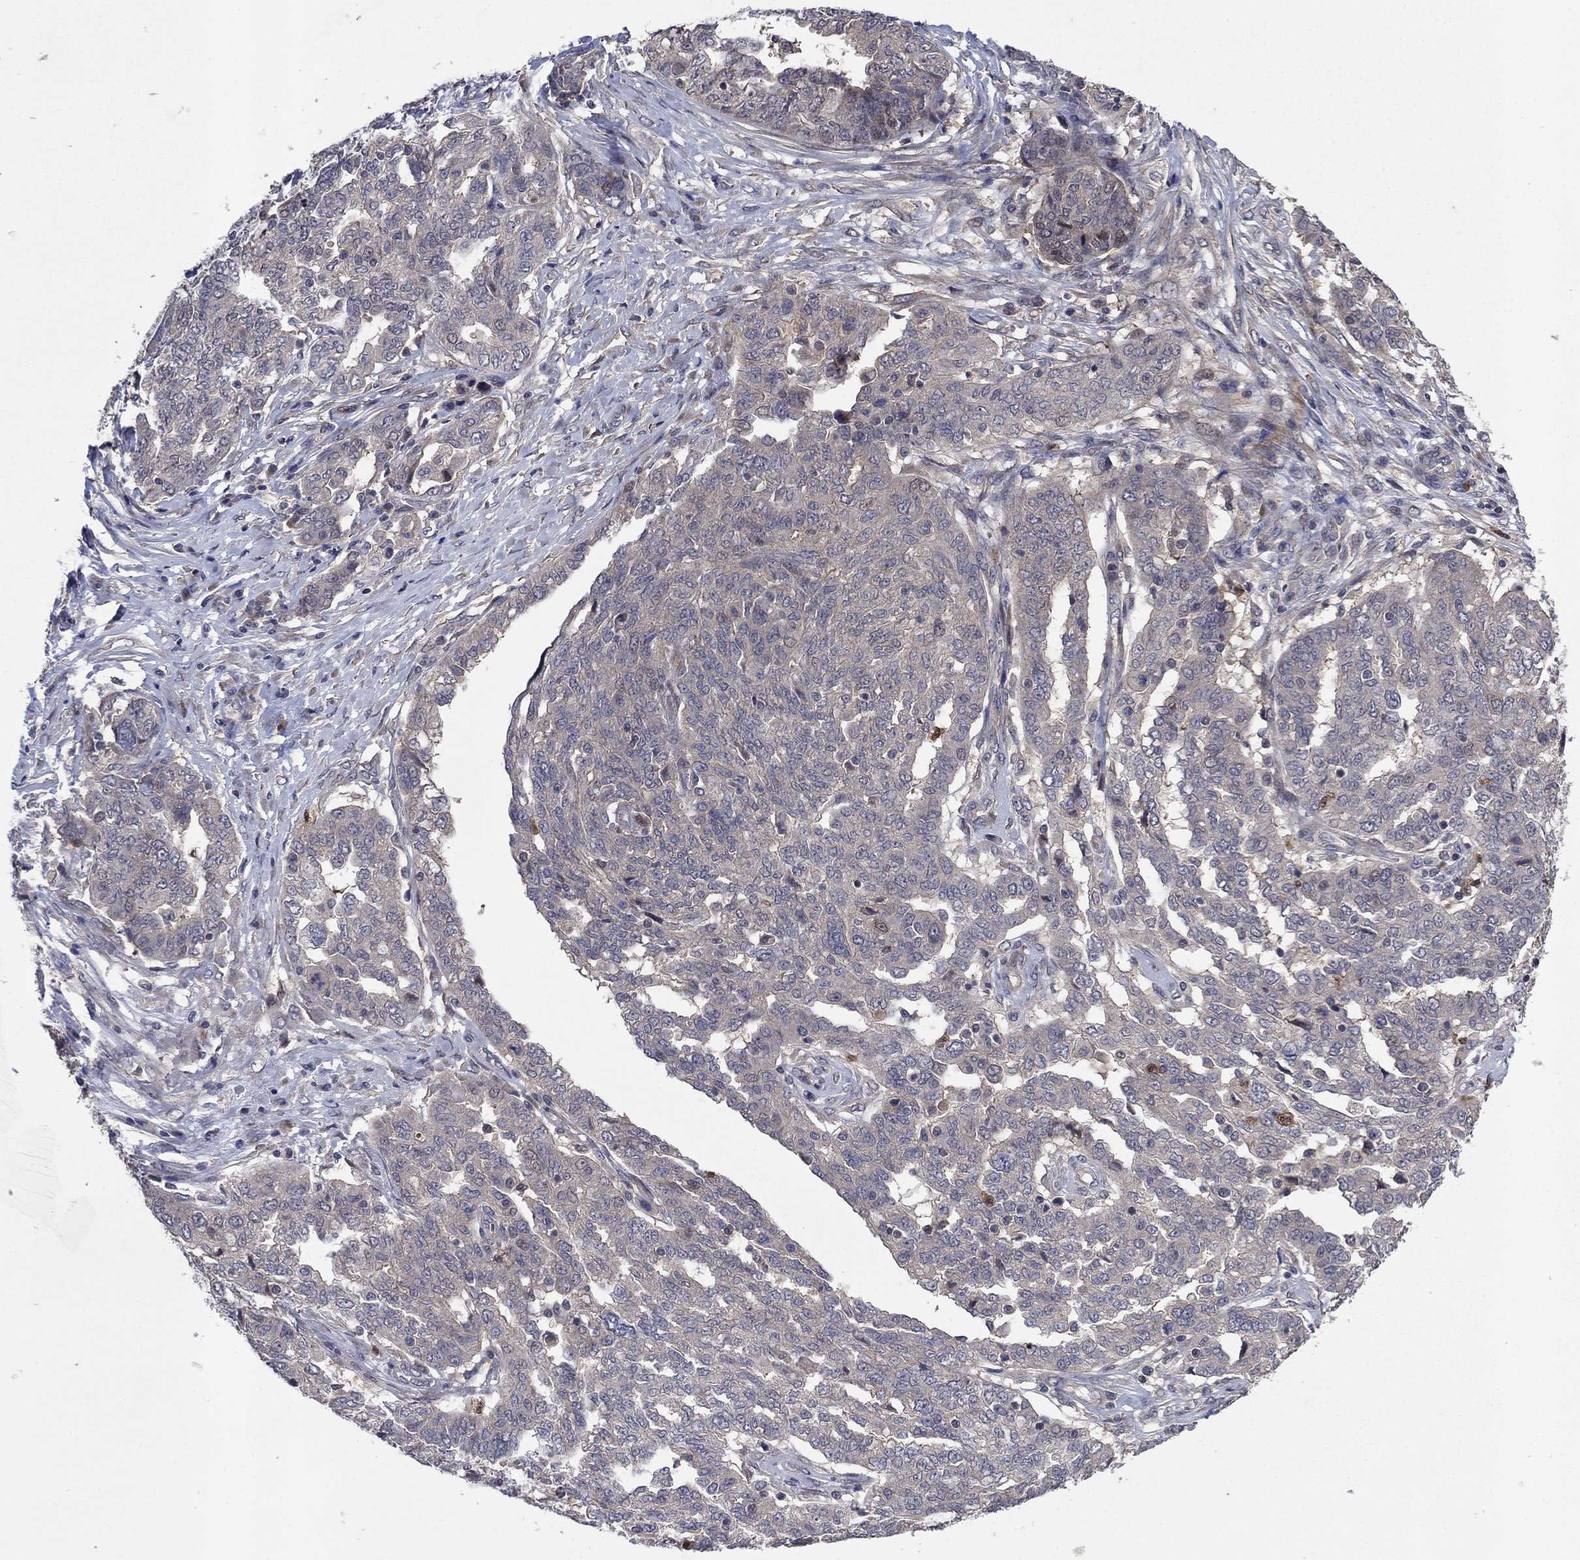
{"staining": {"intensity": "negative", "quantity": "none", "location": "none"}, "tissue": "ovarian cancer", "cell_type": "Tumor cells", "image_type": "cancer", "snomed": [{"axis": "morphology", "description": "Cystadenocarcinoma, serous, NOS"}, {"axis": "topography", "description": "Ovary"}], "caption": "The immunohistochemistry (IHC) image has no significant expression in tumor cells of ovarian cancer (serous cystadenocarcinoma) tissue.", "gene": "MSRB1", "patient": {"sex": "female", "age": 67}}